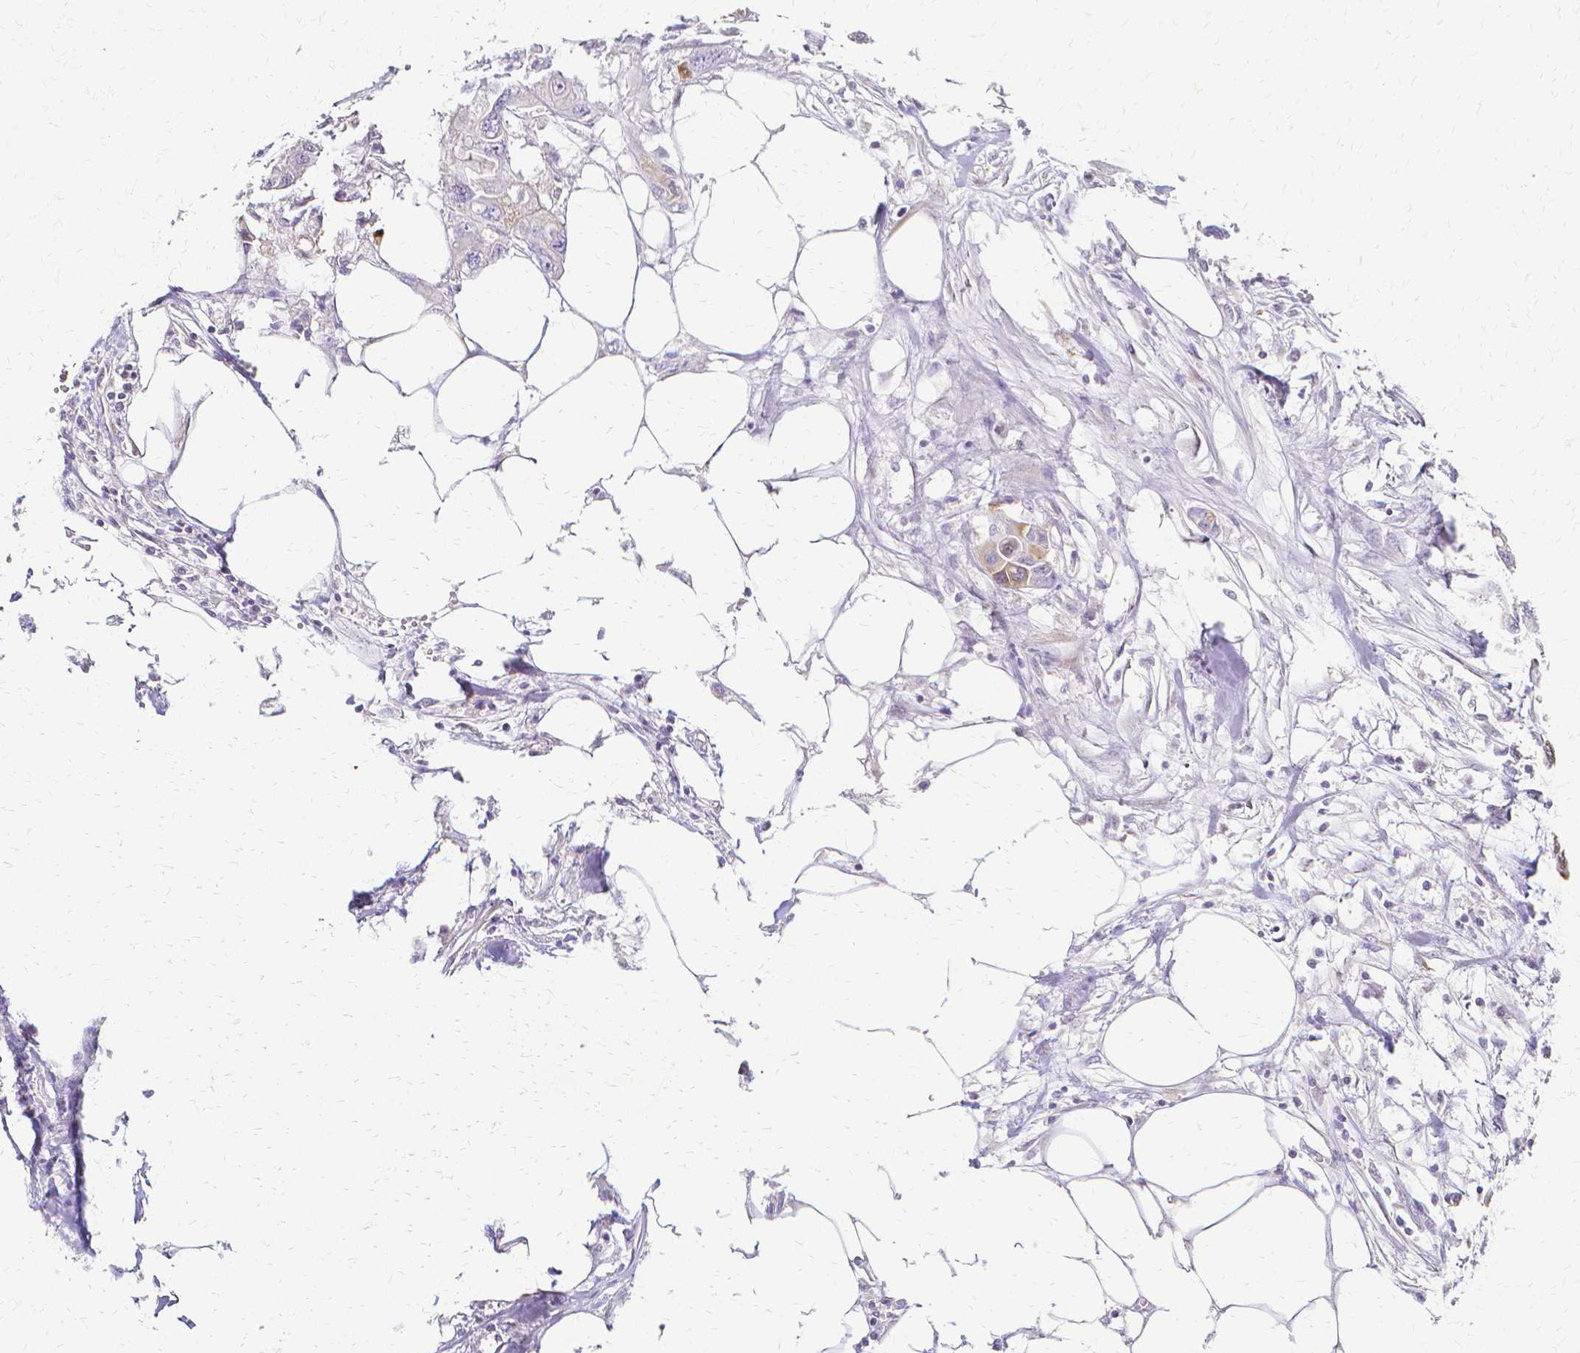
{"staining": {"intensity": "weak", "quantity": "<25%", "location": "cytoplasmic/membranous"}, "tissue": "colorectal cancer", "cell_type": "Tumor cells", "image_type": "cancer", "snomed": [{"axis": "morphology", "description": "Adenocarcinoma, NOS"}, {"axis": "topography", "description": "Colon"}], "caption": "Image shows no significant protein staining in tumor cells of adenocarcinoma (colorectal).", "gene": "CCNB1", "patient": {"sex": "male", "age": 77}}